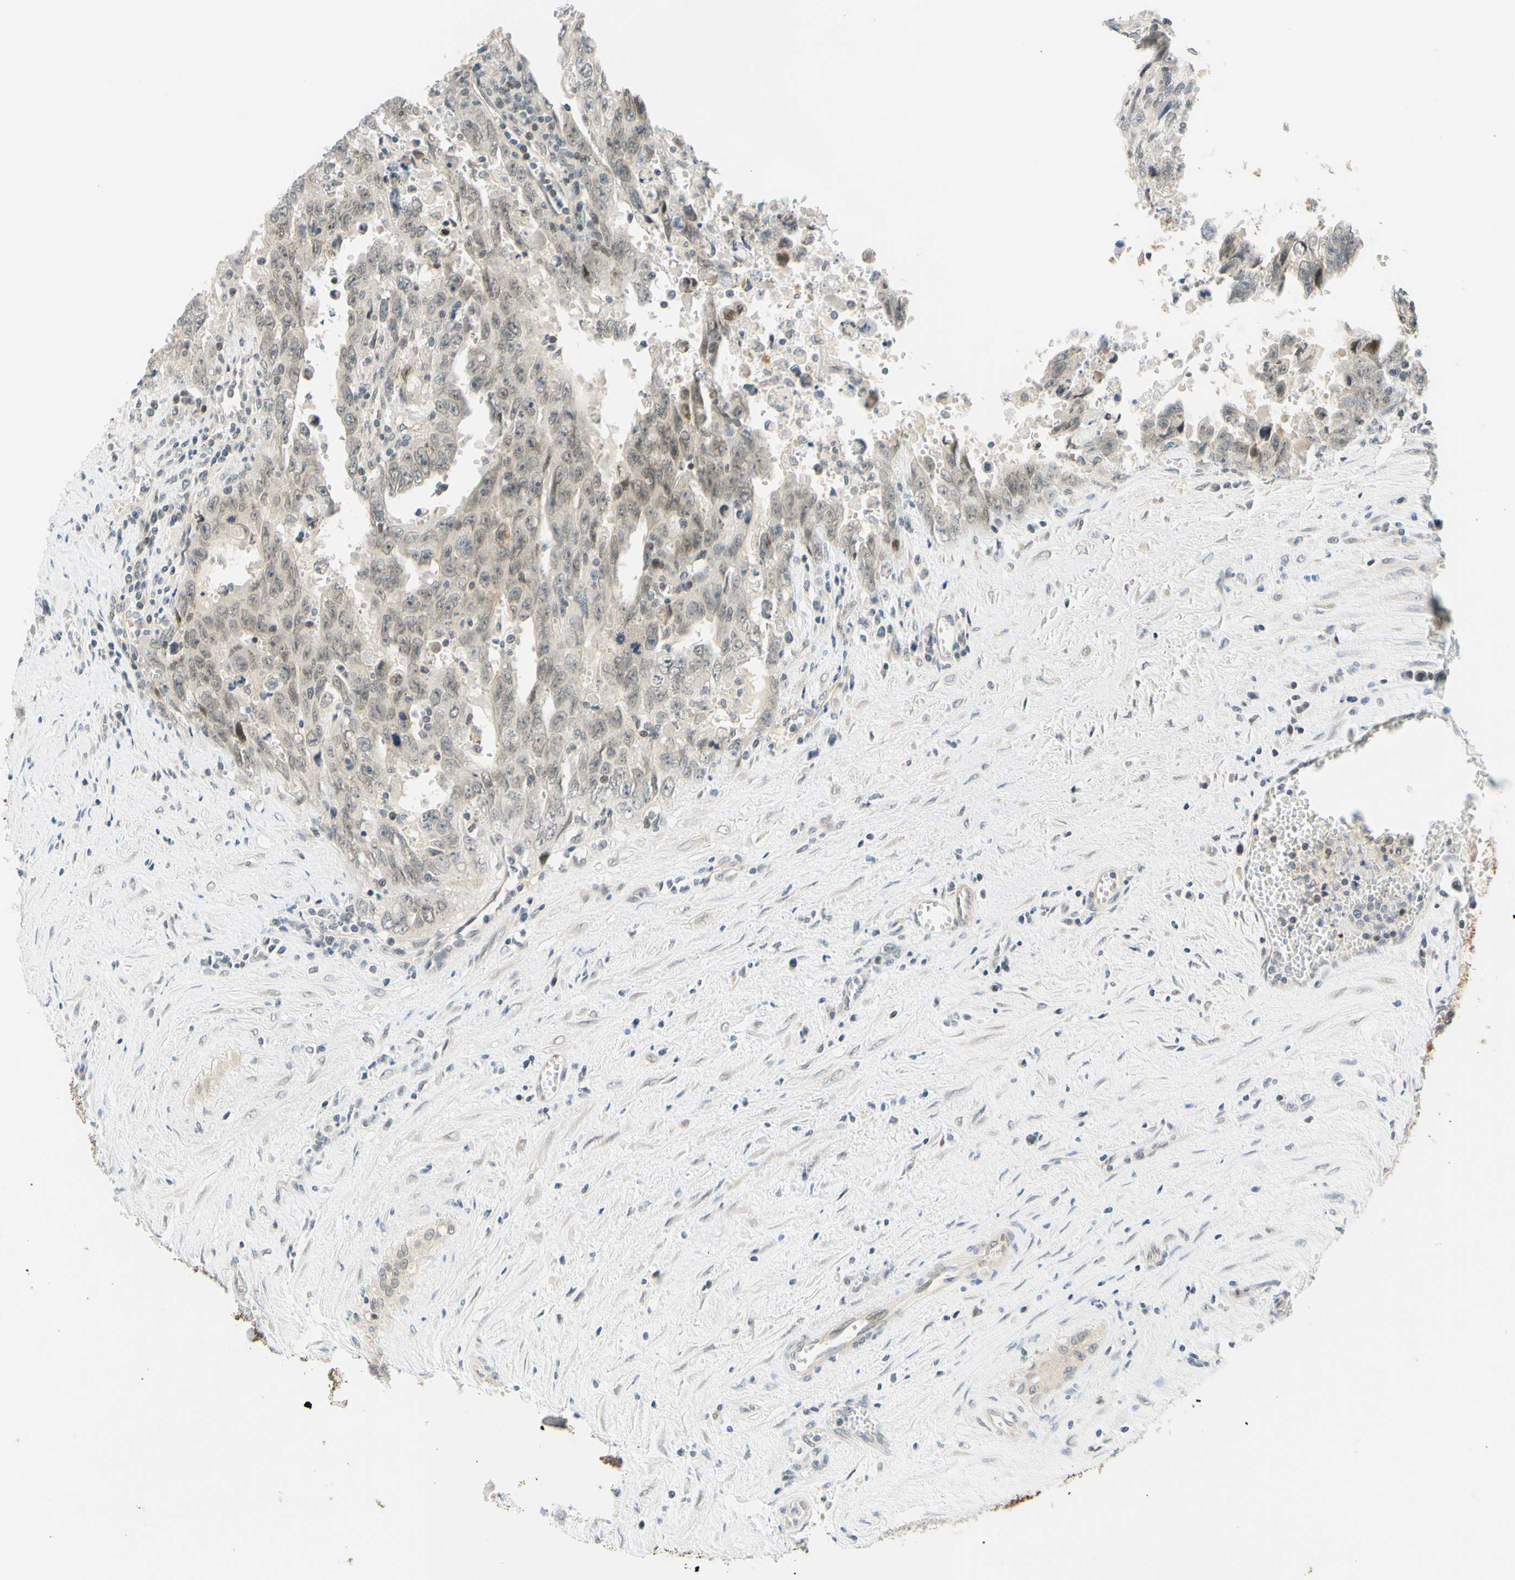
{"staining": {"intensity": "weak", "quantity": ">75%", "location": "cytoplasmic/membranous"}, "tissue": "testis cancer", "cell_type": "Tumor cells", "image_type": "cancer", "snomed": [{"axis": "morphology", "description": "Carcinoma, Embryonal, NOS"}, {"axis": "topography", "description": "Testis"}], "caption": "Immunohistochemical staining of testis embryonal carcinoma exhibits weak cytoplasmic/membranous protein staining in about >75% of tumor cells. (brown staining indicates protein expression, while blue staining denotes nuclei).", "gene": "C2CD2L", "patient": {"sex": "male", "age": 28}}